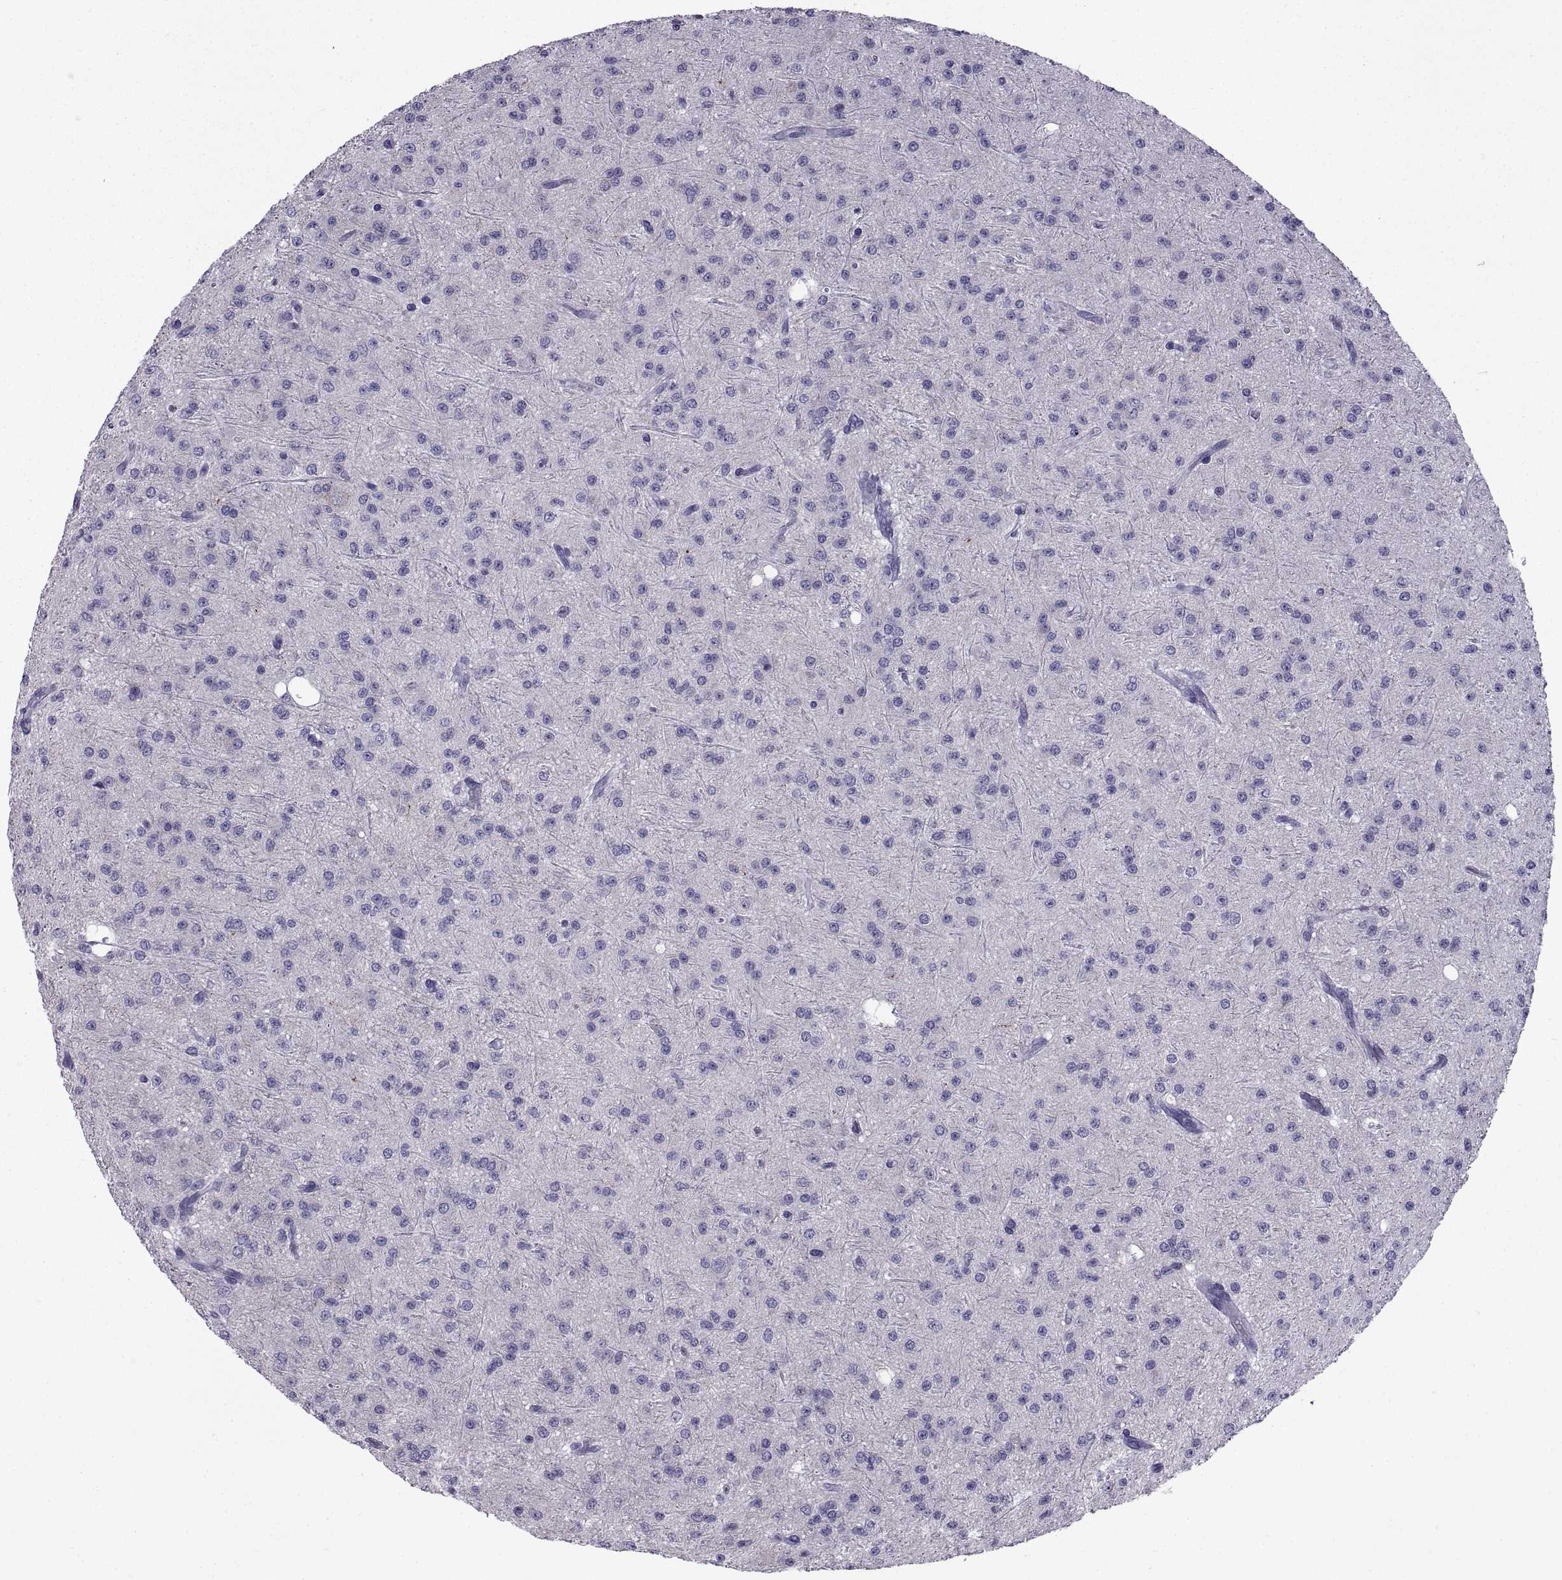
{"staining": {"intensity": "negative", "quantity": "none", "location": "none"}, "tissue": "glioma", "cell_type": "Tumor cells", "image_type": "cancer", "snomed": [{"axis": "morphology", "description": "Glioma, malignant, Low grade"}, {"axis": "topography", "description": "Brain"}], "caption": "DAB immunohistochemical staining of human glioma demonstrates no significant expression in tumor cells.", "gene": "NPTX2", "patient": {"sex": "male", "age": 27}}